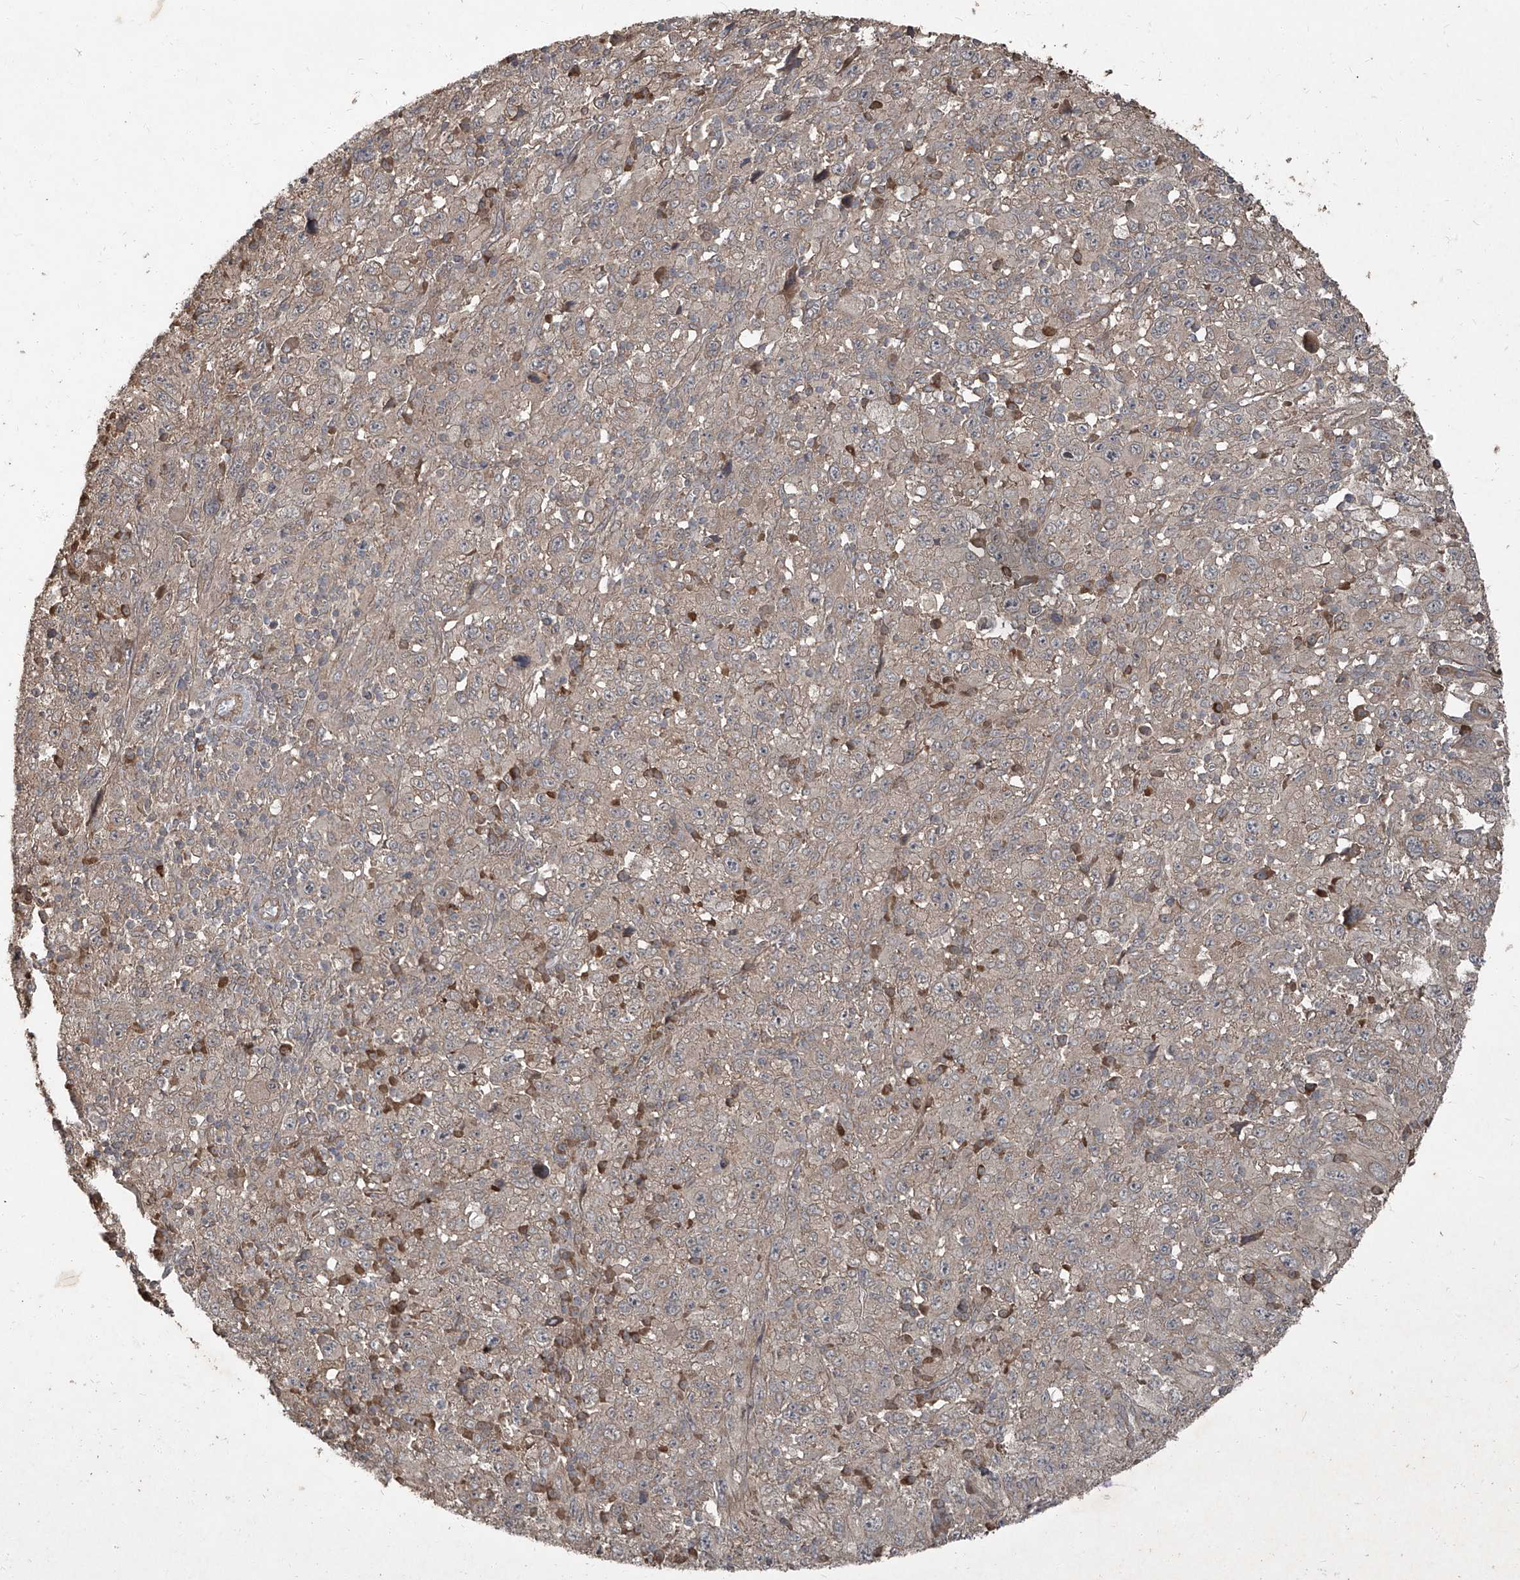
{"staining": {"intensity": "weak", "quantity": "25%-75%", "location": "cytoplasmic/membranous"}, "tissue": "melanoma", "cell_type": "Tumor cells", "image_type": "cancer", "snomed": [{"axis": "morphology", "description": "Malignant melanoma, Metastatic site"}, {"axis": "topography", "description": "Skin"}], "caption": "This is a micrograph of immunohistochemistry staining of malignant melanoma (metastatic site), which shows weak expression in the cytoplasmic/membranous of tumor cells.", "gene": "CCN1", "patient": {"sex": "female", "age": 56}}